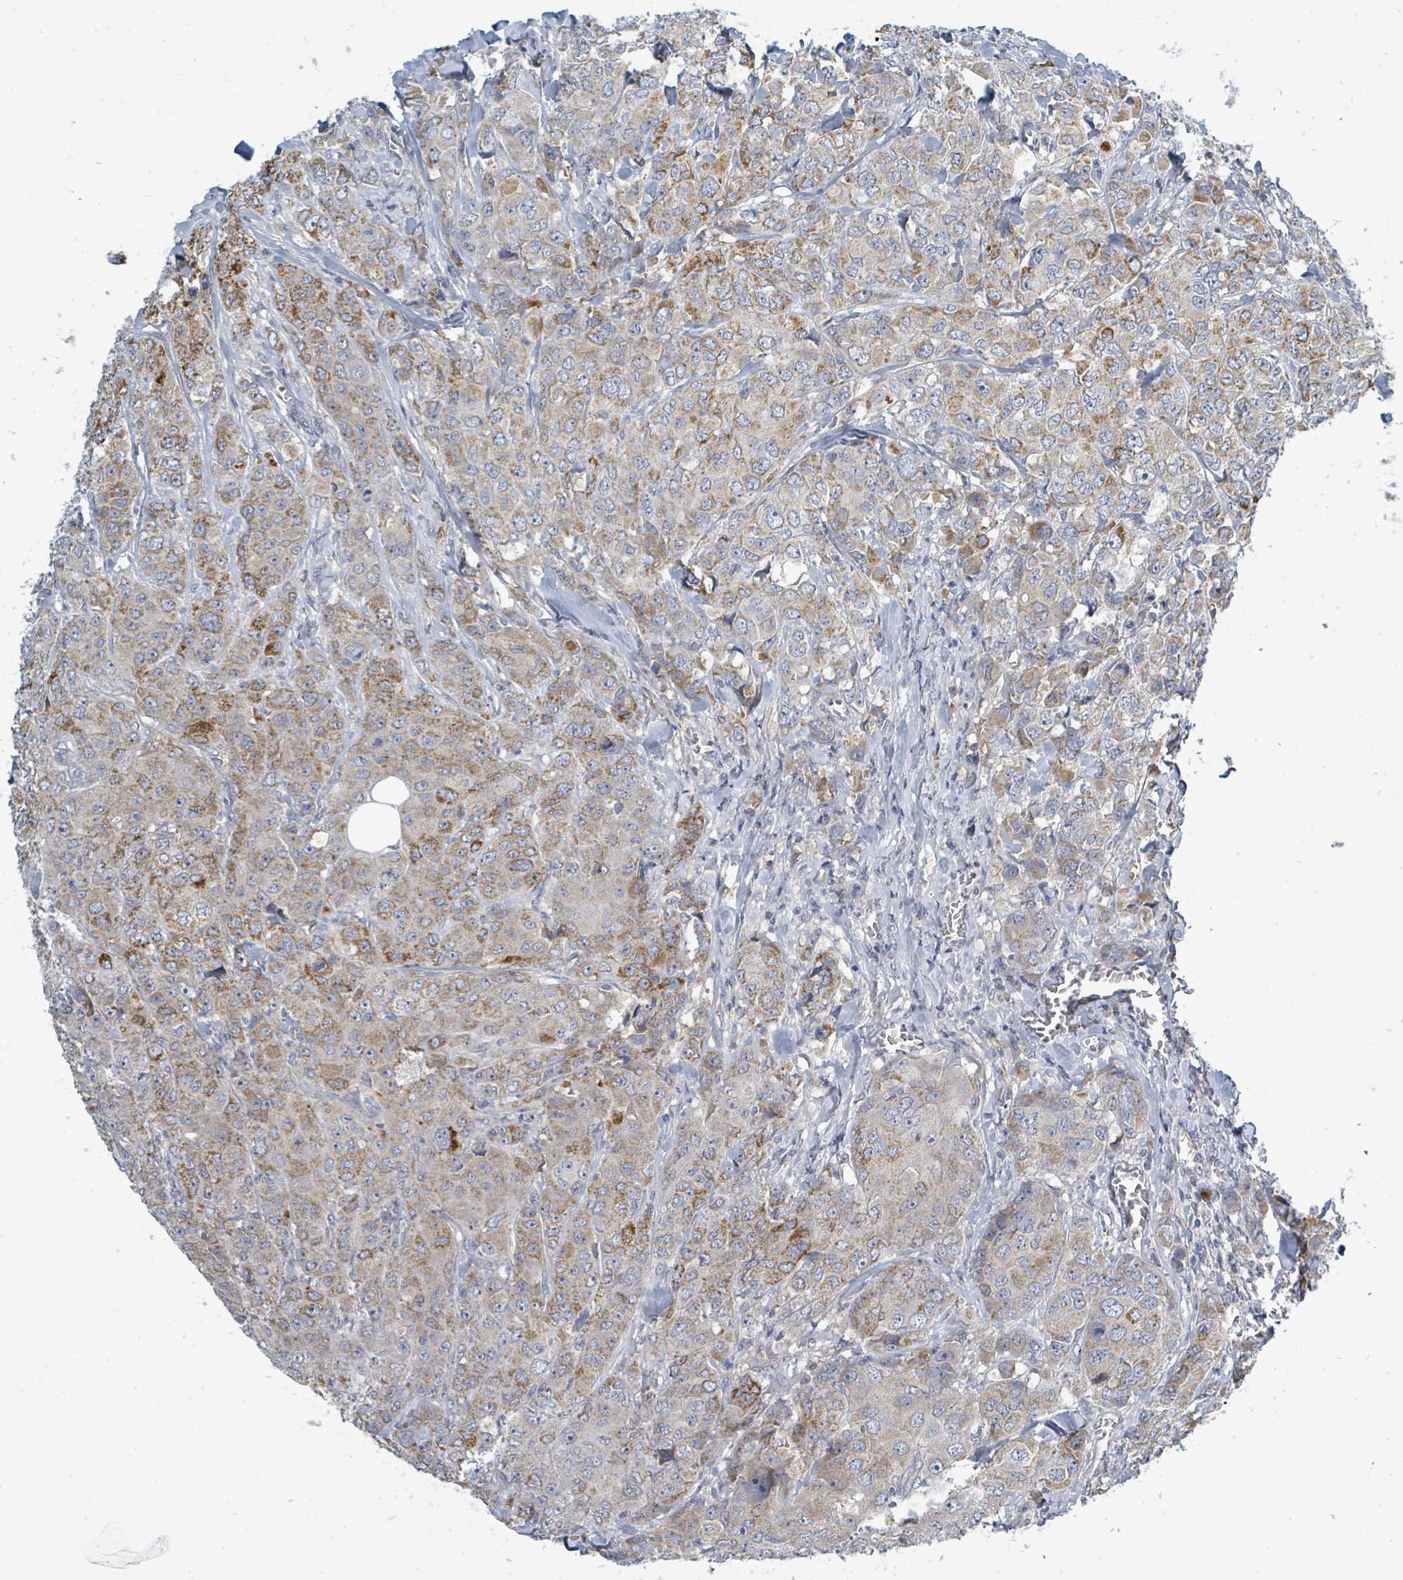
{"staining": {"intensity": "moderate", "quantity": "25%-75%", "location": "cytoplasmic/membranous"}, "tissue": "breast cancer", "cell_type": "Tumor cells", "image_type": "cancer", "snomed": [{"axis": "morphology", "description": "Duct carcinoma"}, {"axis": "topography", "description": "Breast"}], "caption": "Immunohistochemistry (IHC) photomicrograph of neoplastic tissue: human breast cancer stained using immunohistochemistry displays medium levels of moderate protein expression localized specifically in the cytoplasmic/membranous of tumor cells, appearing as a cytoplasmic/membranous brown color.", "gene": "SLC25A23", "patient": {"sex": "female", "age": 43}}